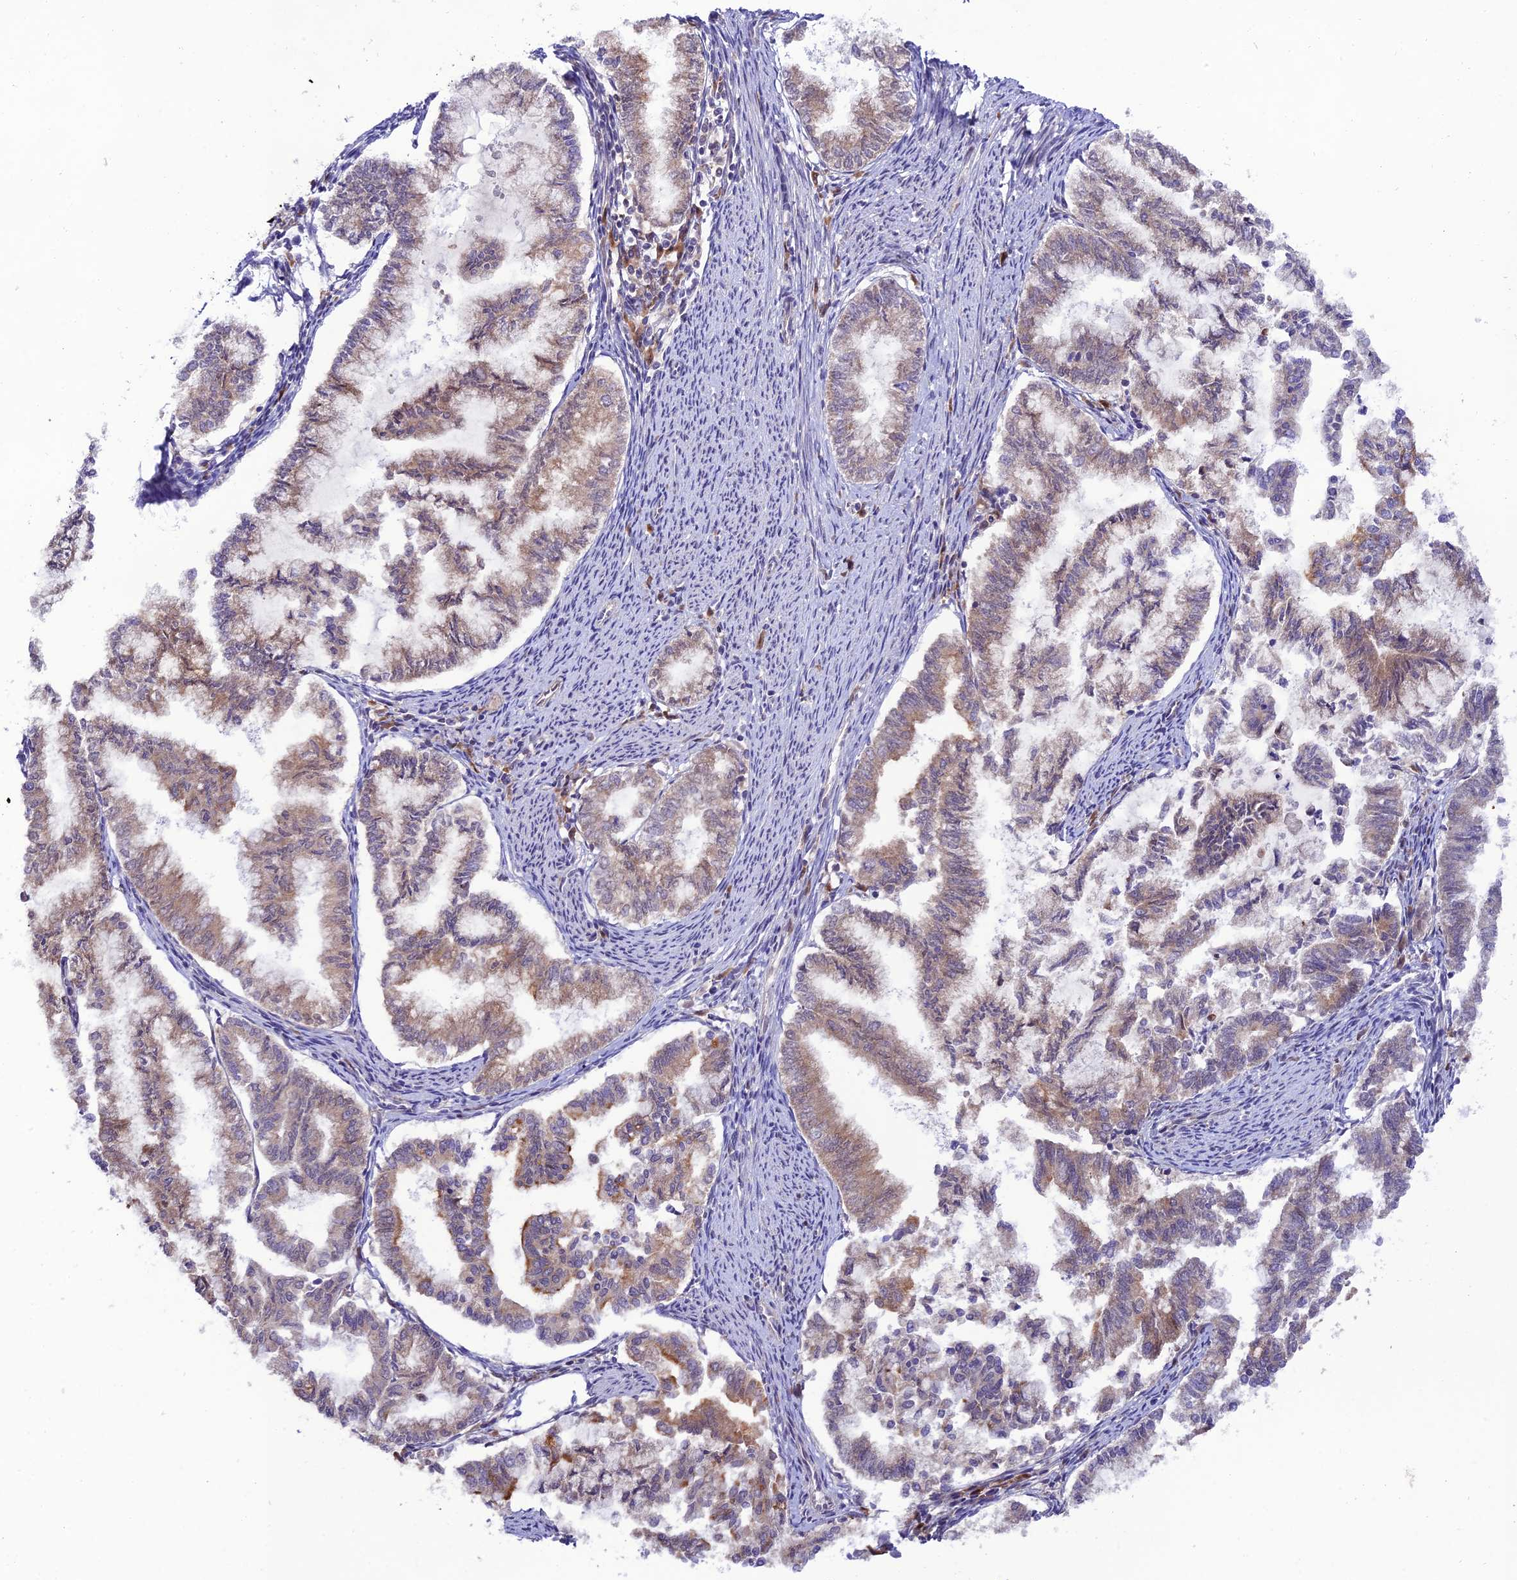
{"staining": {"intensity": "weak", "quantity": "<25%", "location": "cytoplasmic/membranous,nuclear"}, "tissue": "endometrial cancer", "cell_type": "Tumor cells", "image_type": "cancer", "snomed": [{"axis": "morphology", "description": "Adenocarcinoma, NOS"}, {"axis": "topography", "description": "Endometrium"}], "caption": "Immunohistochemical staining of human endometrial cancer (adenocarcinoma) demonstrates no significant positivity in tumor cells. (DAB (3,3'-diaminobenzidine) IHC visualized using brightfield microscopy, high magnification).", "gene": "TRIM40", "patient": {"sex": "female", "age": 79}}